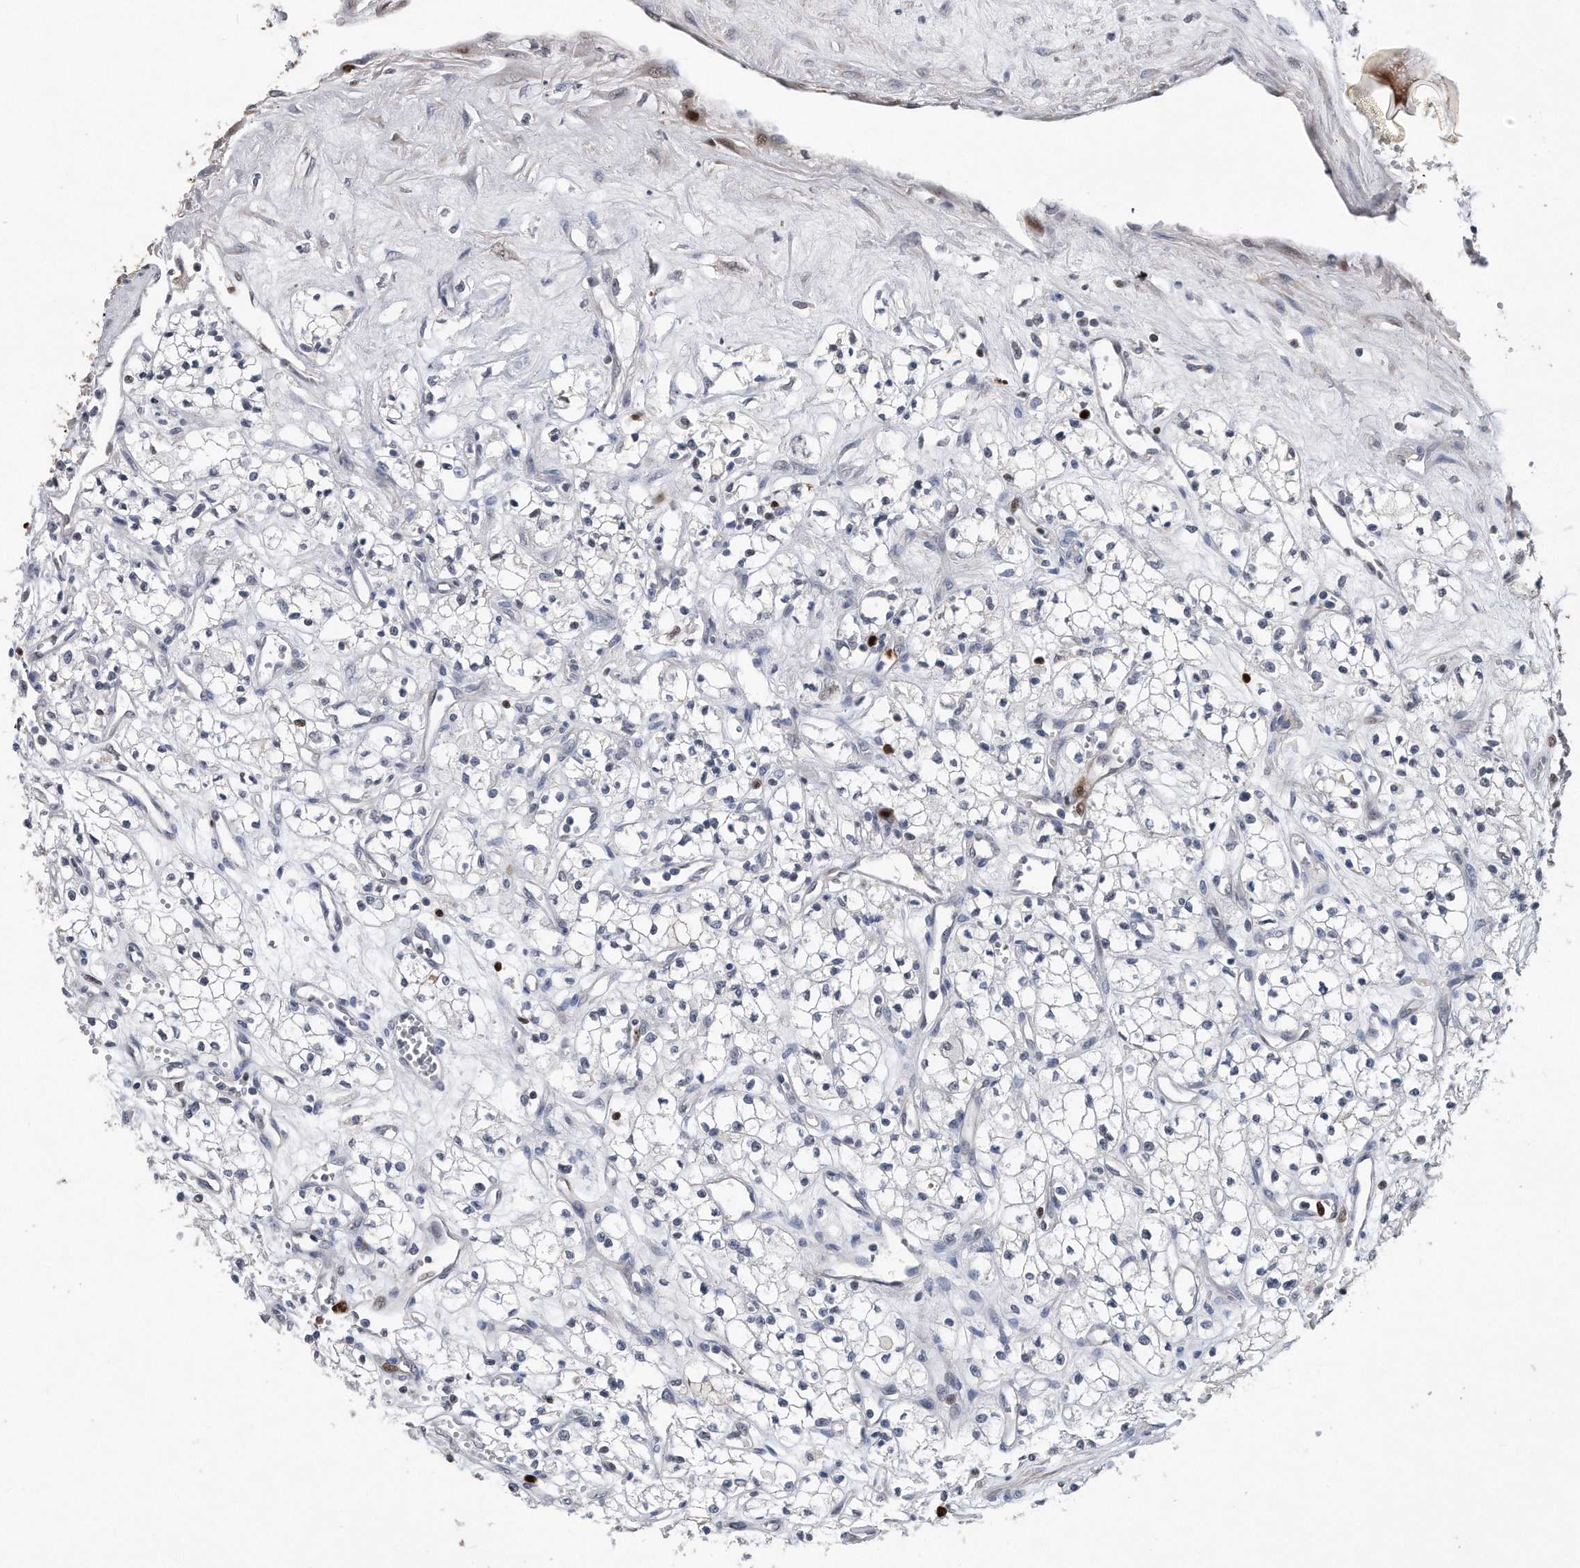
{"staining": {"intensity": "moderate", "quantity": "<25%", "location": "nuclear"}, "tissue": "renal cancer", "cell_type": "Tumor cells", "image_type": "cancer", "snomed": [{"axis": "morphology", "description": "Adenocarcinoma, NOS"}, {"axis": "topography", "description": "Kidney"}], "caption": "Protein staining shows moderate nuclear positivity in approximately <25% of tumor cells in renal cancer (adenocarcinoma). (DAB (3,3'-diaminobenzidine) = brown stain, brightfield microscopy at high magnification).", "gene": "PCNA", "patient": {"sex": "male", "age": 59}}